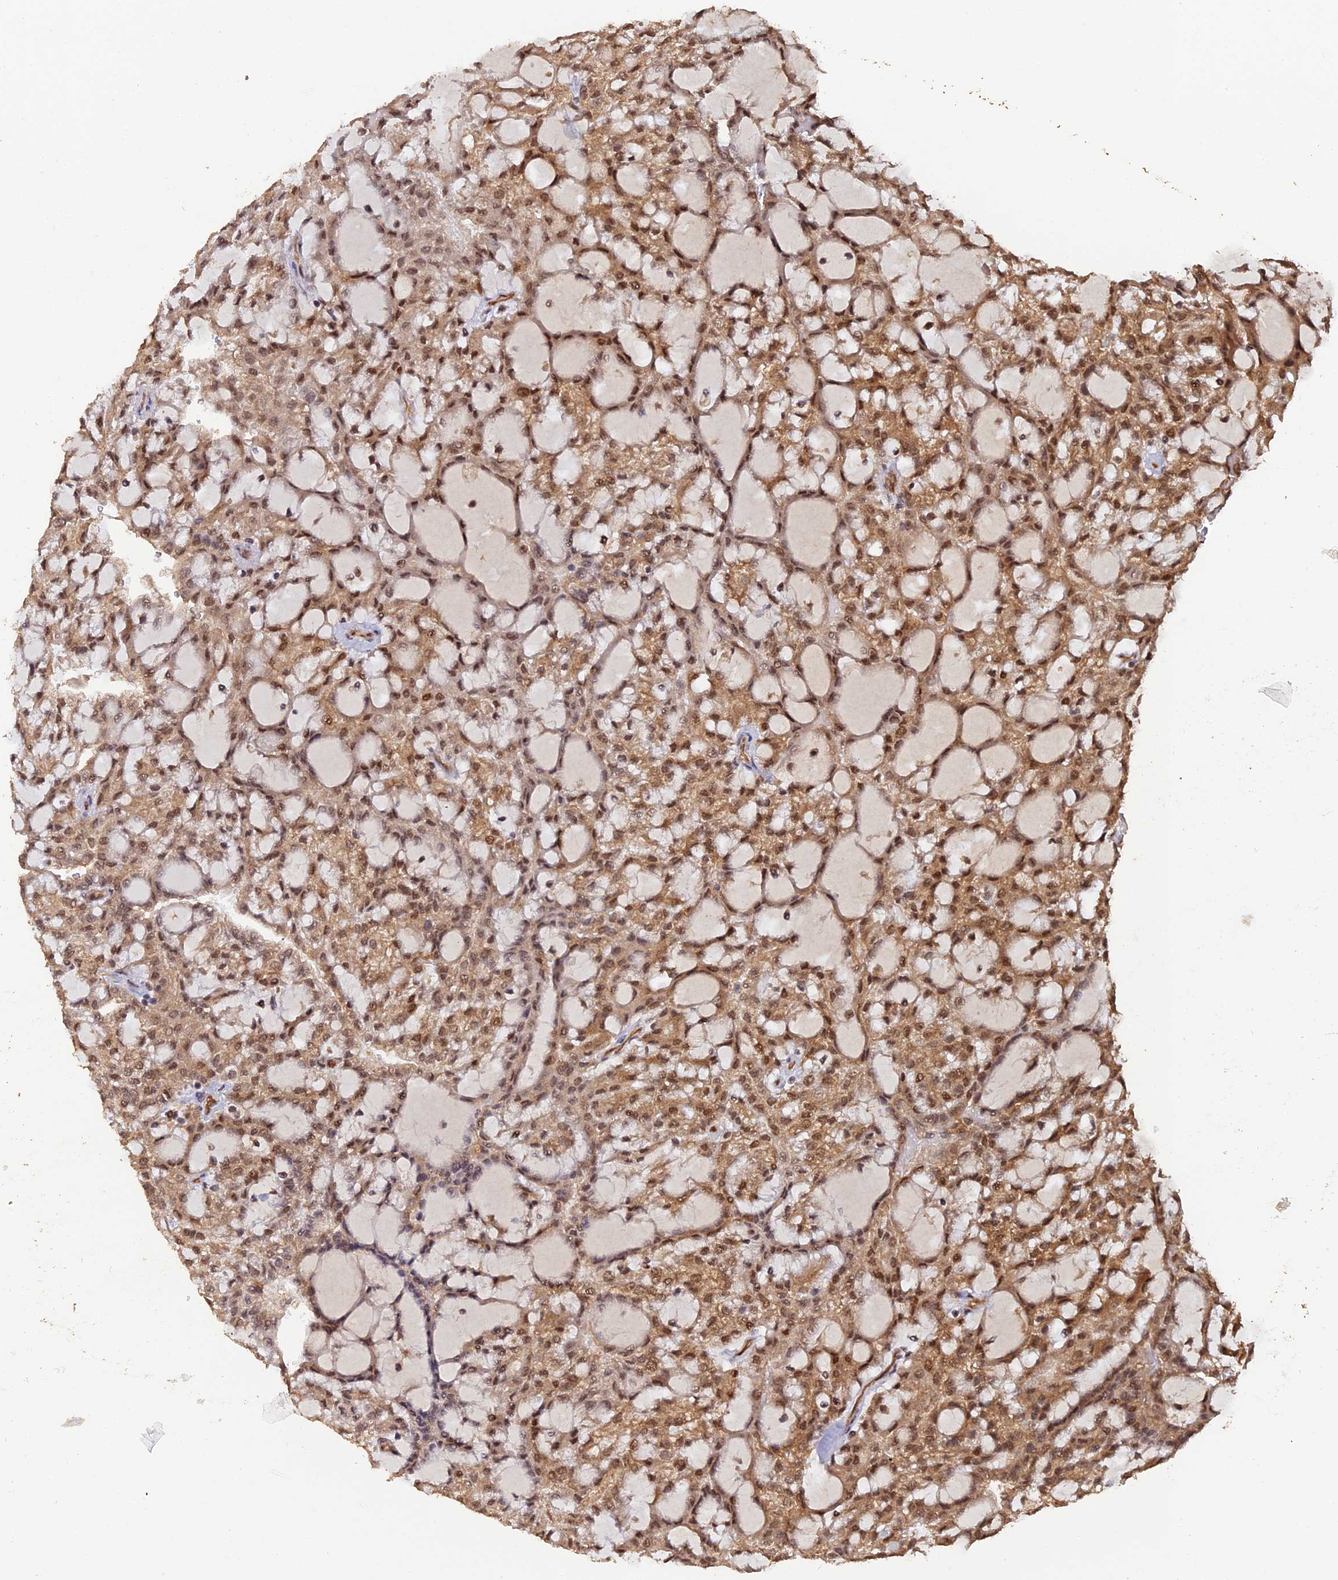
{"staining": {"intensity": "moderate", "quantity": ">75%", "location": "cytoplasmic/membranous,nuclear"}, "tissue": "renal cancer", "cell_type": "Tumor cells", "image_type": "cancer", "snomed": [{"axis": "morphology", "description": "Adenocarcinoma, NOS"}, {"axis": "topography", "description": "Kidney"}], "caption": "IHC histopathology image of neoplastic tissue: human adenocarcinoma (renal) stained using immunohistochemistry reveals medium levels of moderate protein expression localized specifically in the cytoplasmic/membranous and nuclear of tumor cells, appearing as a cytoplasmic/membranous and nuclear brown color.", "gene": "RALGAPA2", "patient": {"sex": "male", "age": 63}}